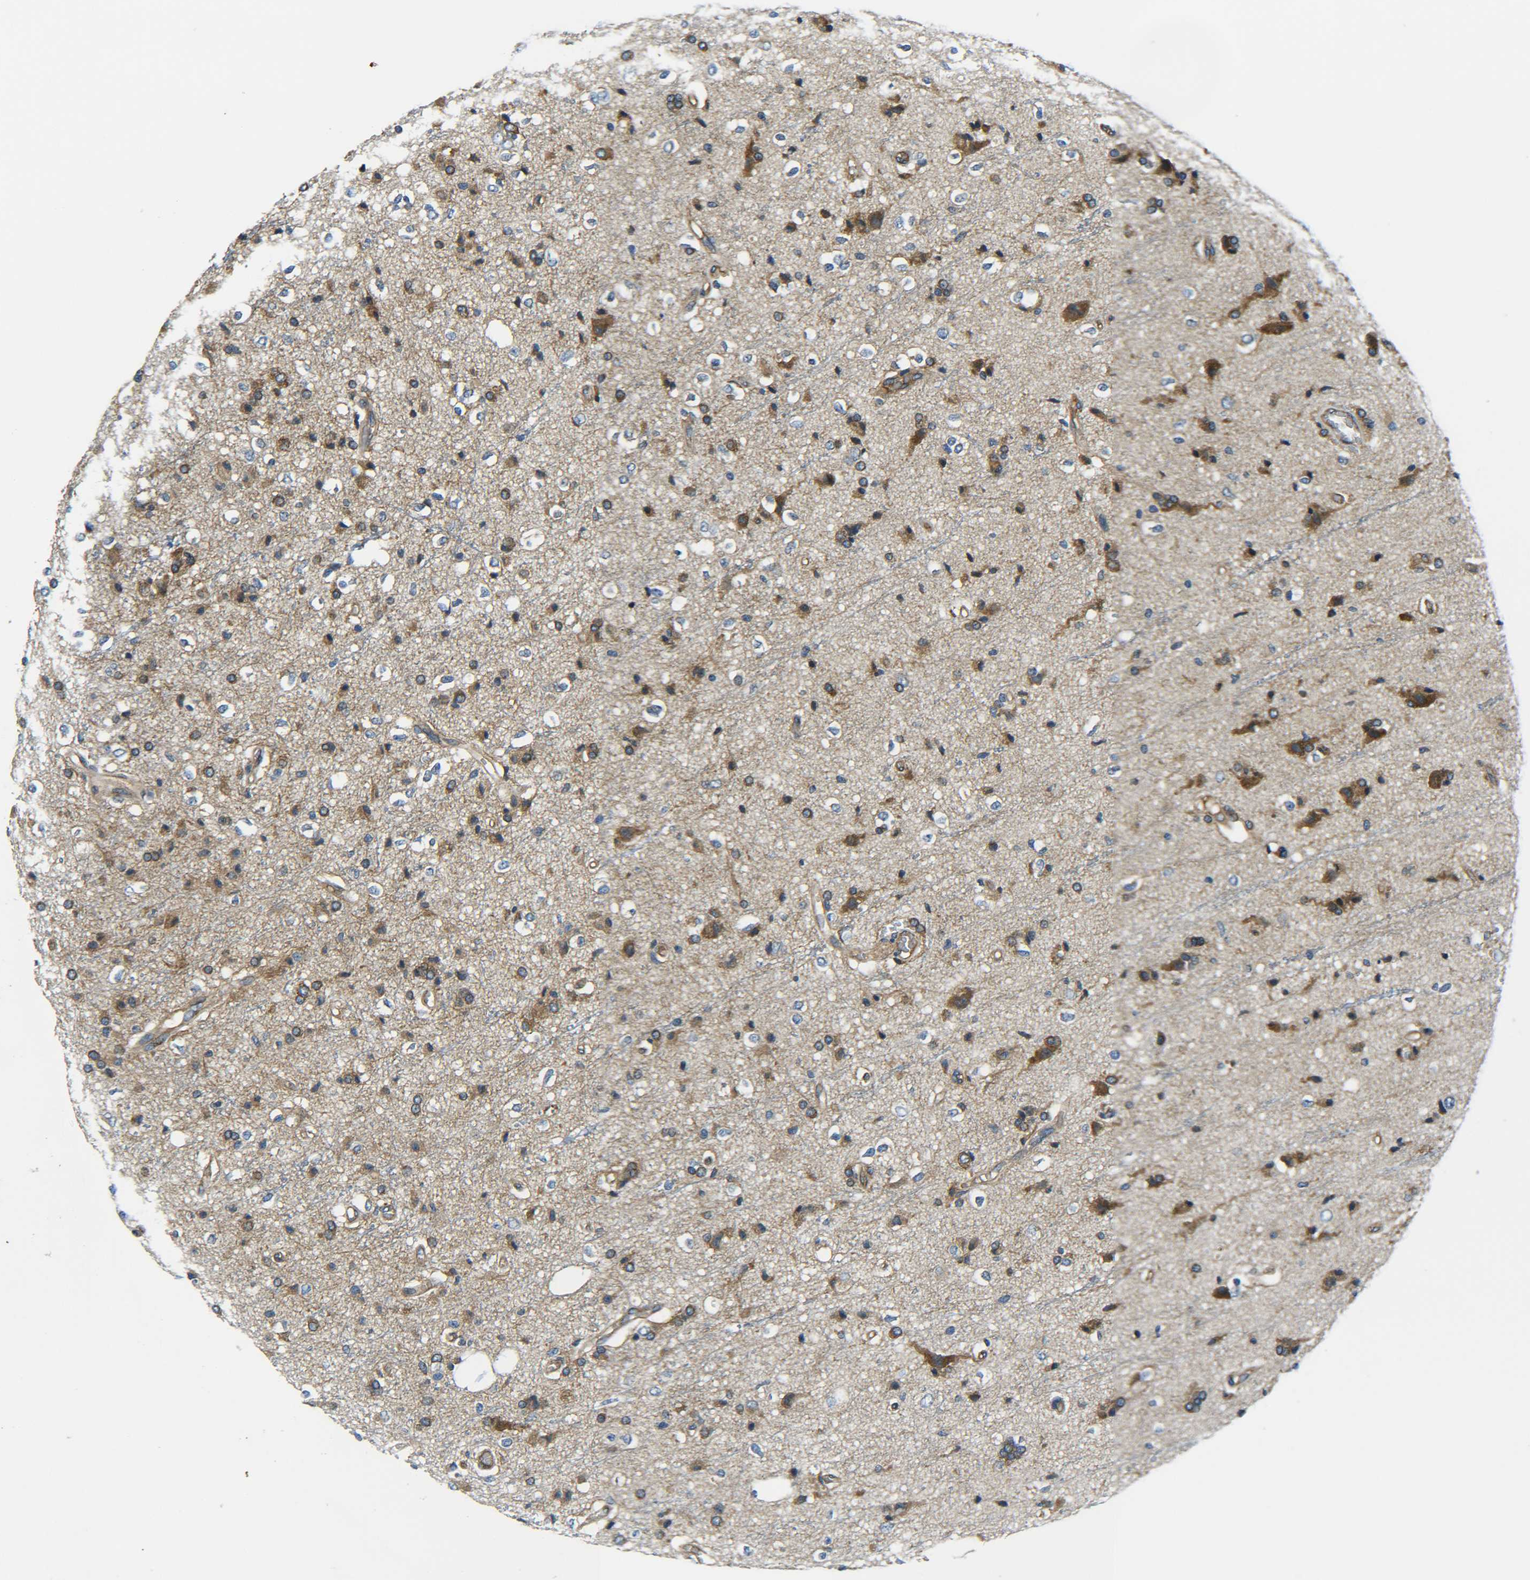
{"staining": {"intensity": "moderate", "quantity": "<25%", "location": "cytoplasmic/membranous"}, "tissue": "glioma", "cell_type": "Tumor cells", "image_type": "cancer", "snomed": [{"axis": "morphology", "description": "Glioma, malignant, High grade"}, {"axis": "topography", "description": "Brain"}], "caption": "Glioma was stained to show a protein in brown. There is low levels of moderate cytoplasmic/membranous expression in approximately <25% of tumor cells.", "gene": "PREB", "patient": {"sex": "male", "age": 47}}